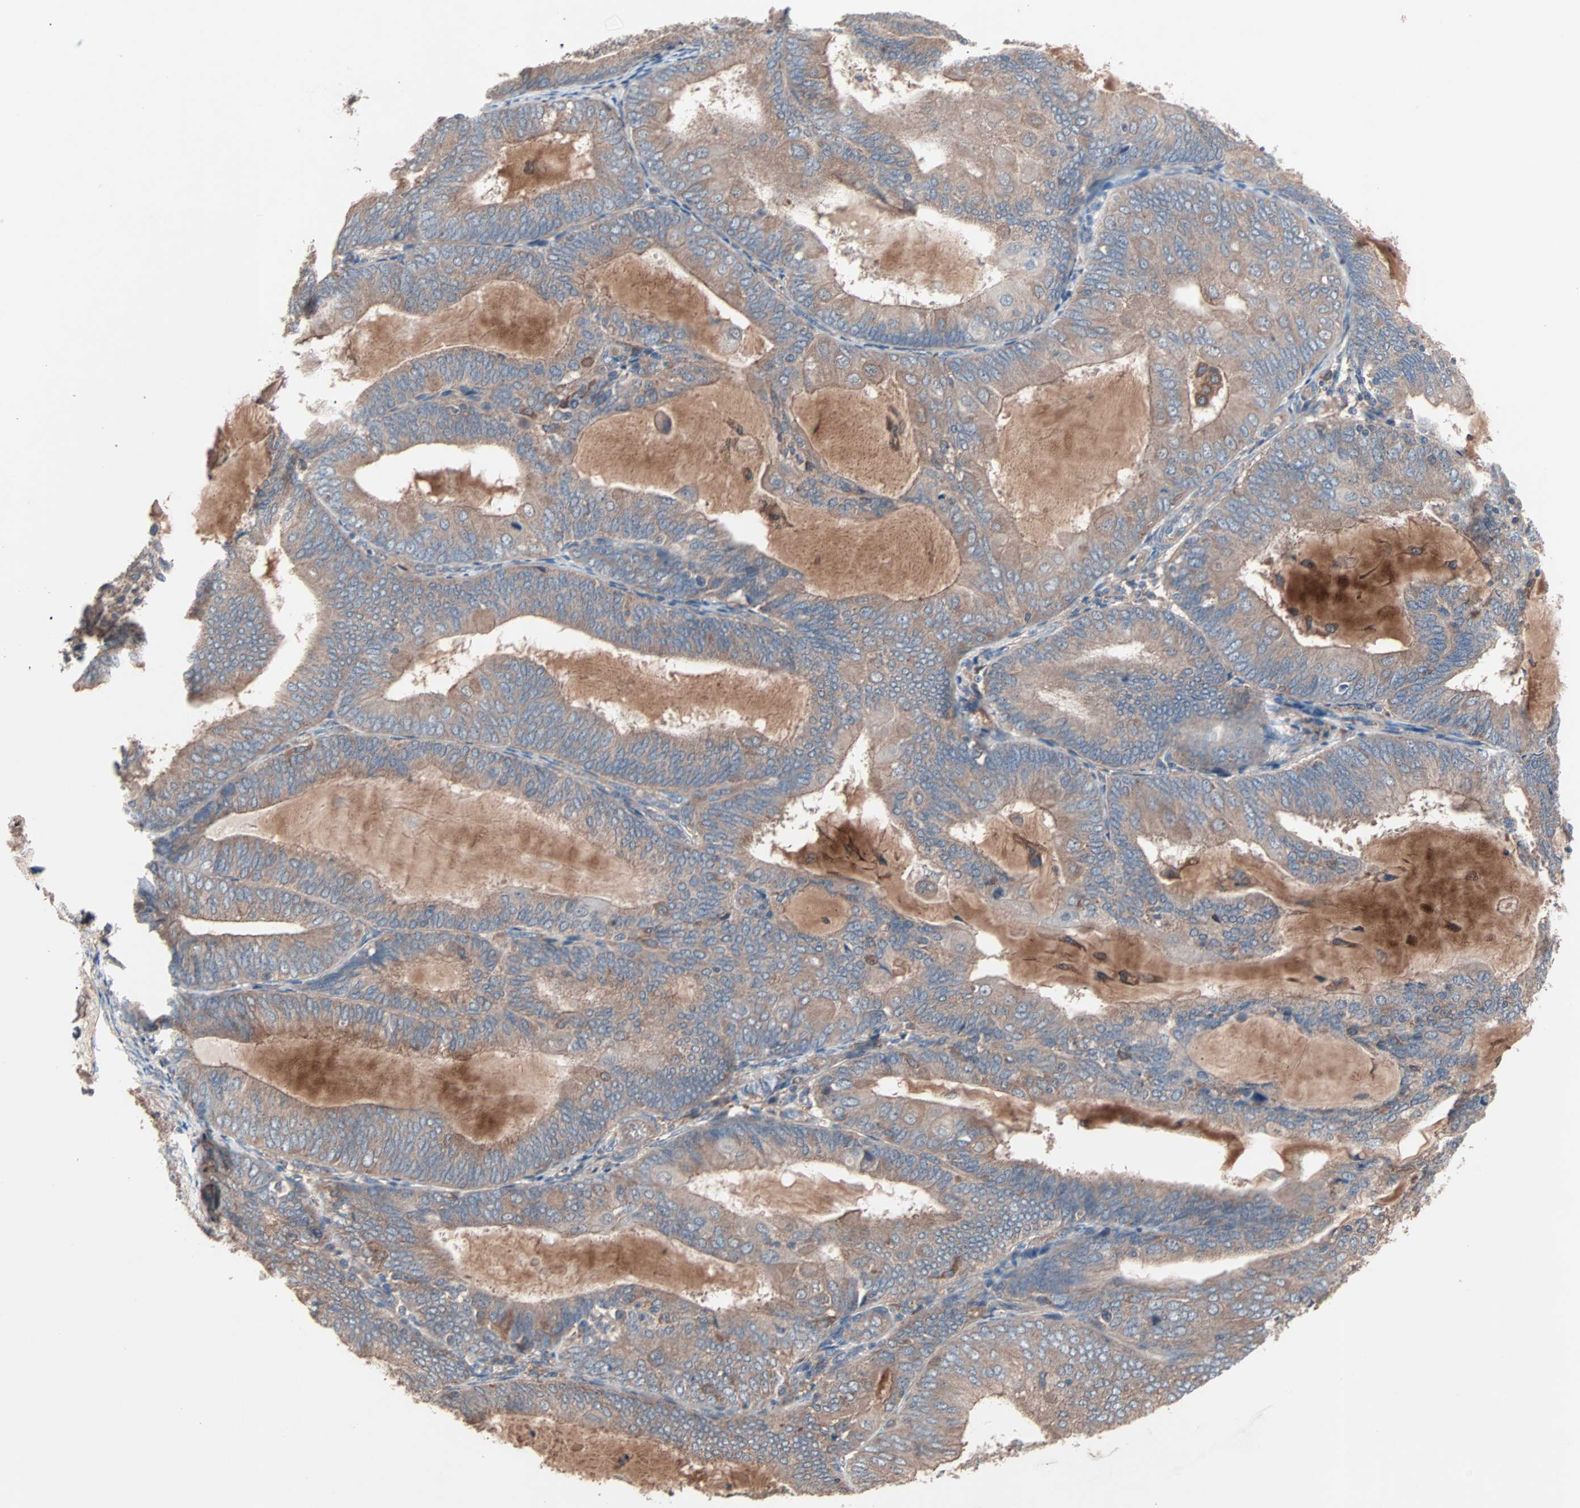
{"staining": {"intensity": "weak", "quantity": ">75%", "location": "cytoplasmic/membranous"}, "tissue": "endometrial cancer", "cell_type": "Tumor cells", "image_type": "cancer", "snomed": [{"axis": "morphology", "description": "Adenocarcinoma, NOS"}, {"axis": "topography", "description": "Endometrium"}], "caption": "Immunohistochemistry of human adenocarcinoma (endometrial) displays low levels of weak cytoplasmic/membranous staining in about >75% of tumor cells.", "gene": "ATG7", "patient": {"sex": "female", "age": 81}}